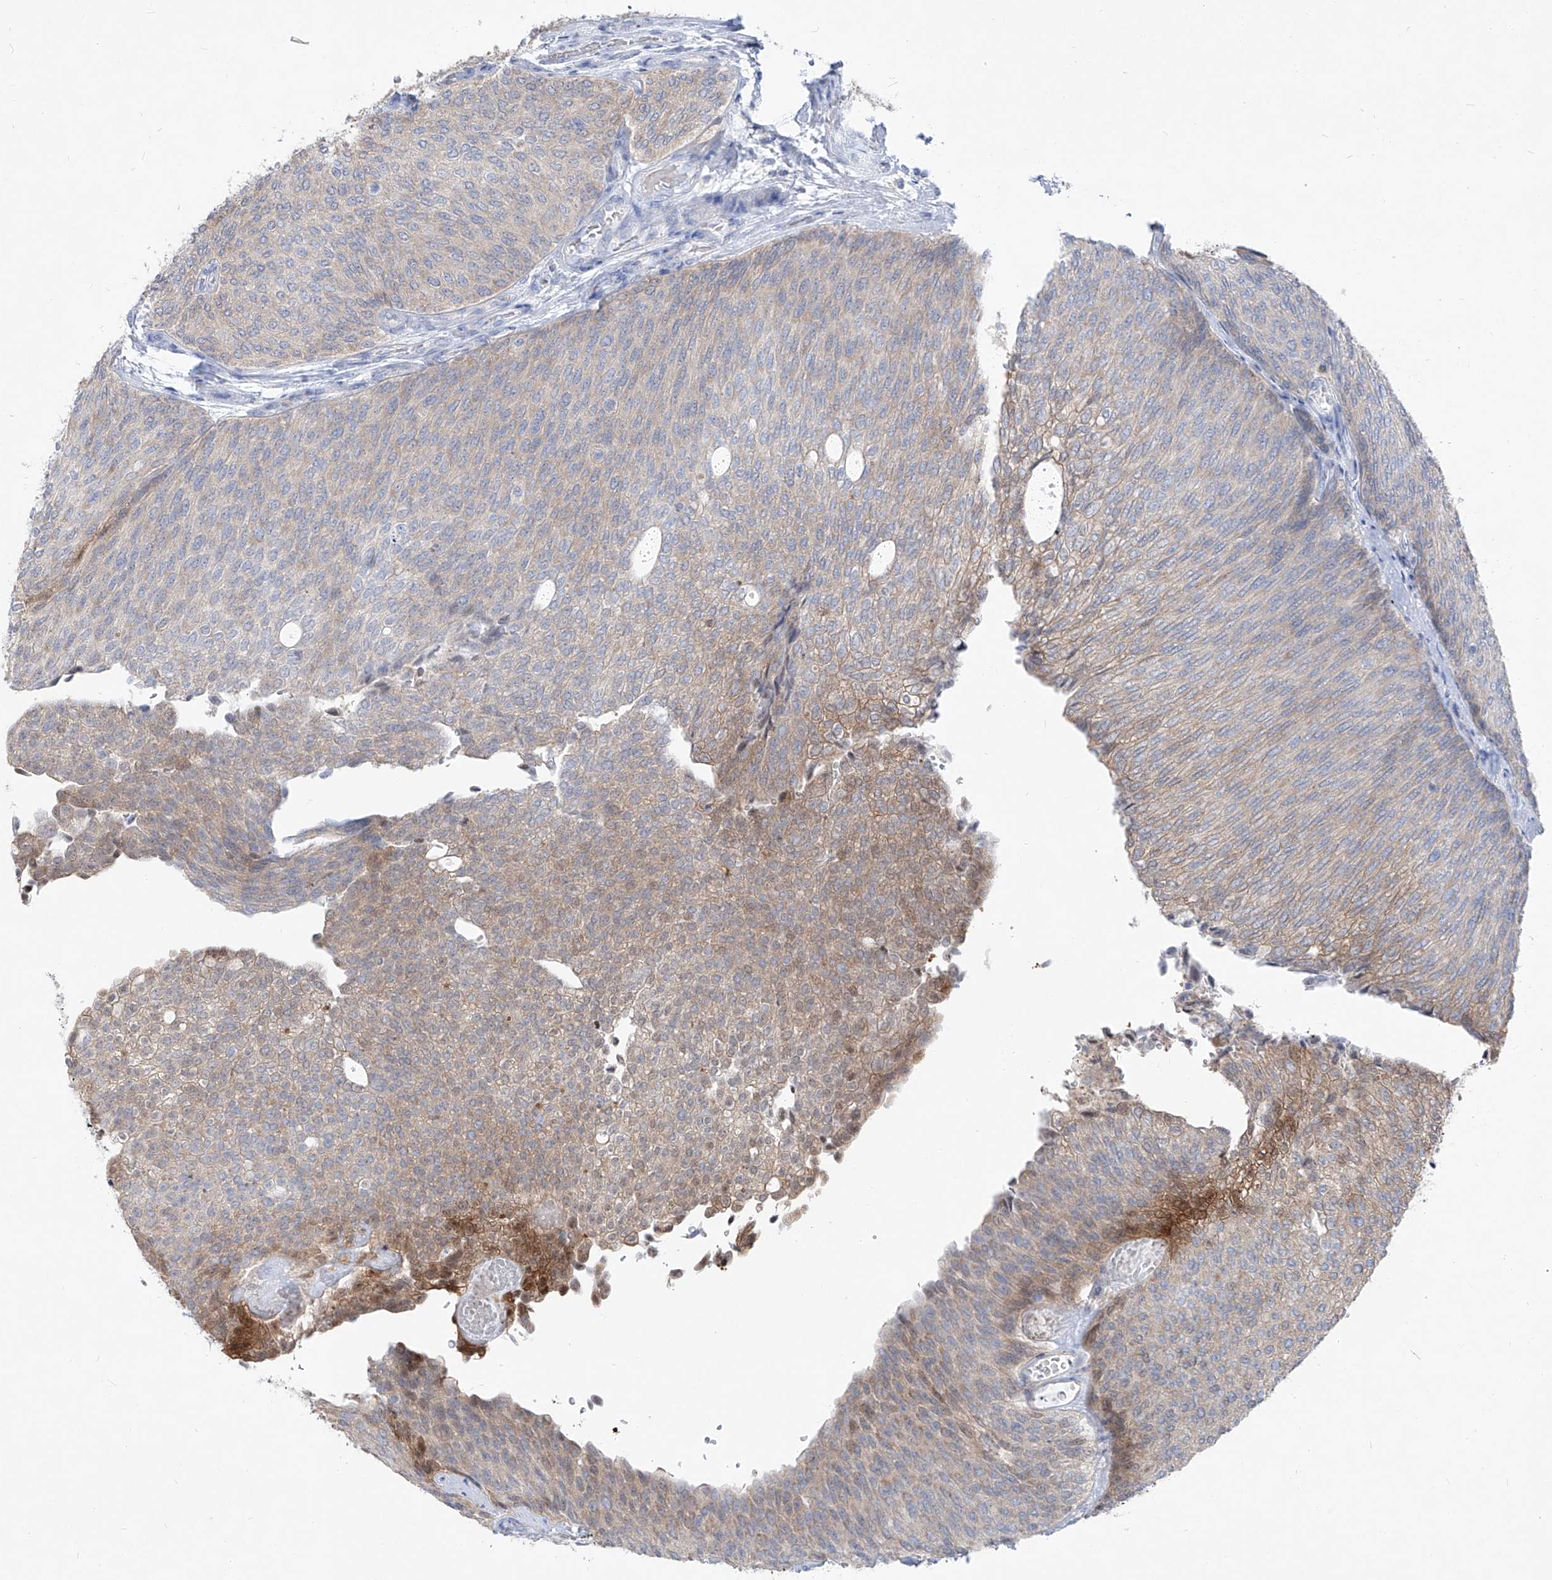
{"staining": {"intensity": "moderate", "quantity": "<25%", "location": "cytoplasmic/membranous"}, "tissue": "urothelial cancer", "cell_type": "Tumor cells", "image_type": "cancer", "snomed": [{"axis": "morphology", "description": "Urothelial carcinoma, Low grade"}, {"axis": "topography", "description": "Urinary bladder"}], "caption": "Immunohistochemical staining of human low-grade urothelial carcinoma displays low levels of moderate cytoplasmic/membranous protein staining in about <25% of tumor cells.", "gene": "UFL1", "patient": {"sex": "female", "age": 79}}